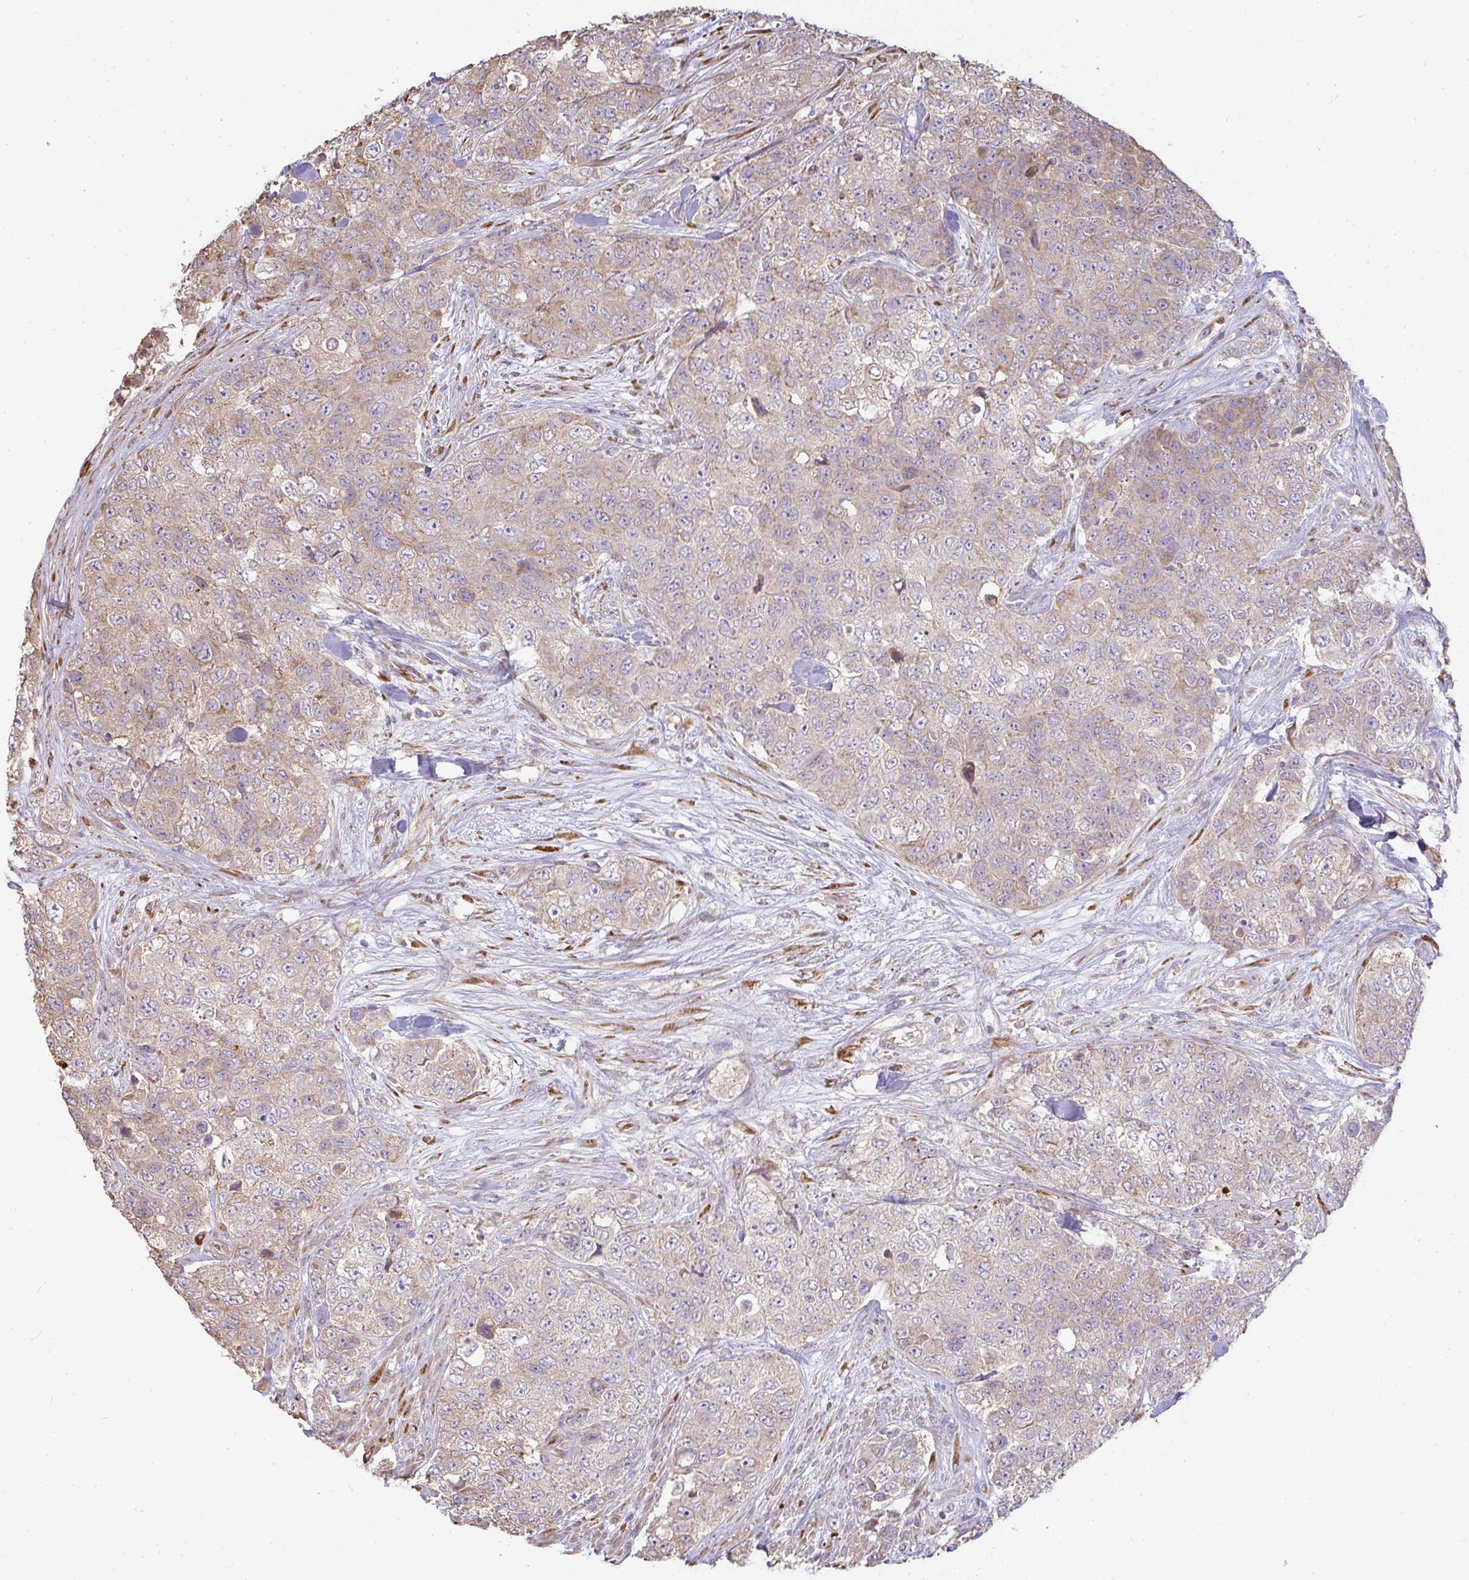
{"staining": {"intensity": "weak", "quantity": "25%-75%", "location": "cytoplasmic/membranous"}, "tissue": "urothelial cancer", "cell_type": "Tumor cells", "image_type": "cancer", "snomed": [{"axis": "morphology", "description": "Urothelial carcinoma, High grade"}, {"axis": "topography", "description": "Urinary bladder"}], "caption": "High-grade urothelial carcinoma stained for a protein shows weak cytoplasmic/membranous positivity in tumor cells.", "gene": "BRINP3", "patient": {"sex": "female", "age": 78}}